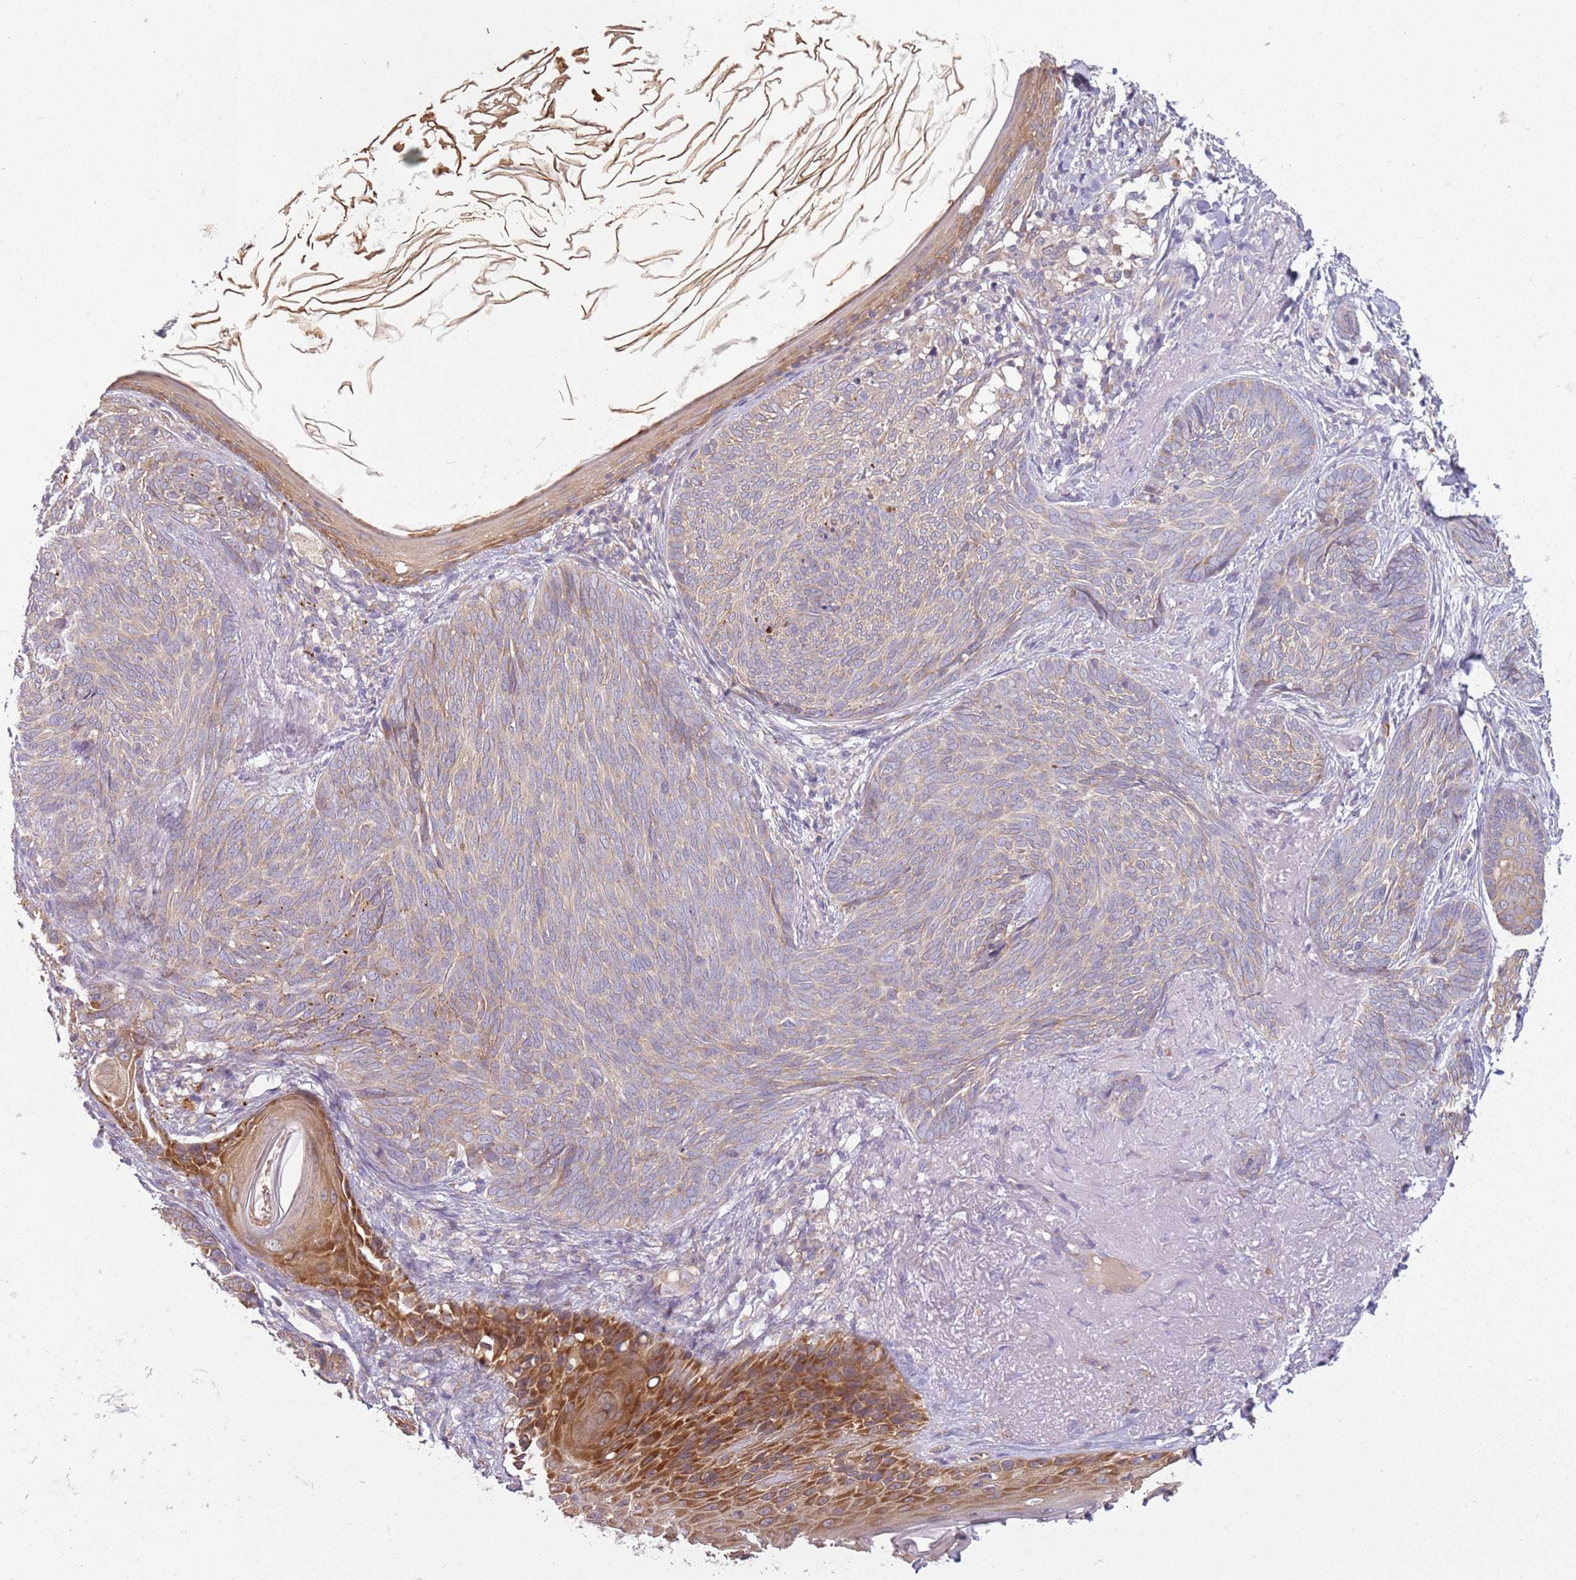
{"staining": {"intensity": "weak", "quantity": "<25%", "location": "cytoplasmic/membranous"}, "tissue": "skin cancer", "cell_type": "Tumor cells", "image_type": "cancer", "snomed": [{"axis": "morphology", "description": "Basal cell carcinoma"}, {"axis": "topography", "description": "Skin"}], "caption": "Immunohistochemical staining of human basal cell carcinoma (skin) displays no significant staining in tumor cells.", "gene": "RPS28", "patient": {"sex": "female", "age": 86}}